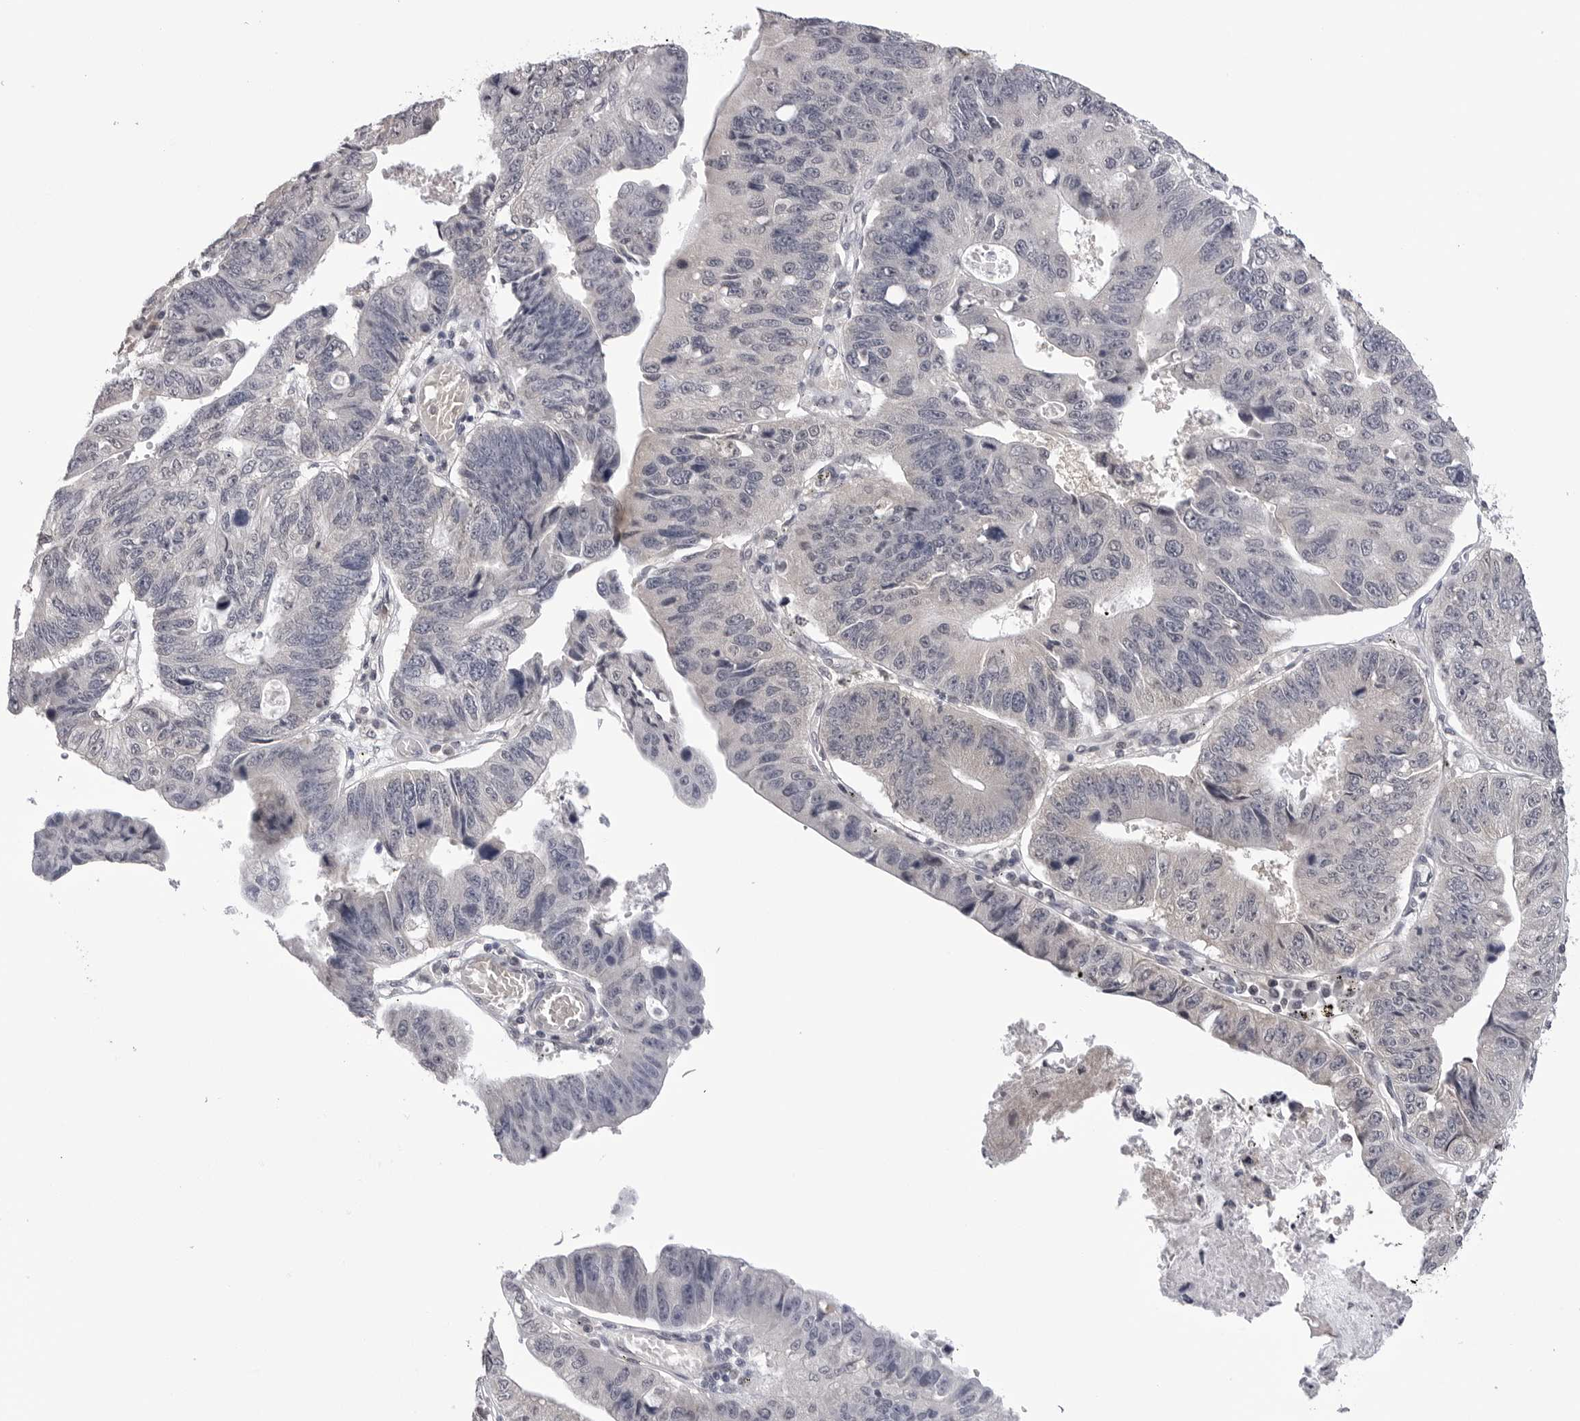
{"staining": {"intensity": "negative", "quantity": "none", "location": "none"}, "tissue": "stomach cancer", "cell_type": "Tumor cells", "image_type": "cancer", "snomed": [{"axis": "morphology", "description": "Adenocarcinoma, NOS"}, {"axis": "topography", "description": "Stomach"}], "caption": "Tumor cells are negative for brown protein staining in stomach cancer (adenocarcinoma).", "gene": "CDK20", "patient": {"sex": "male", "age": 59}}